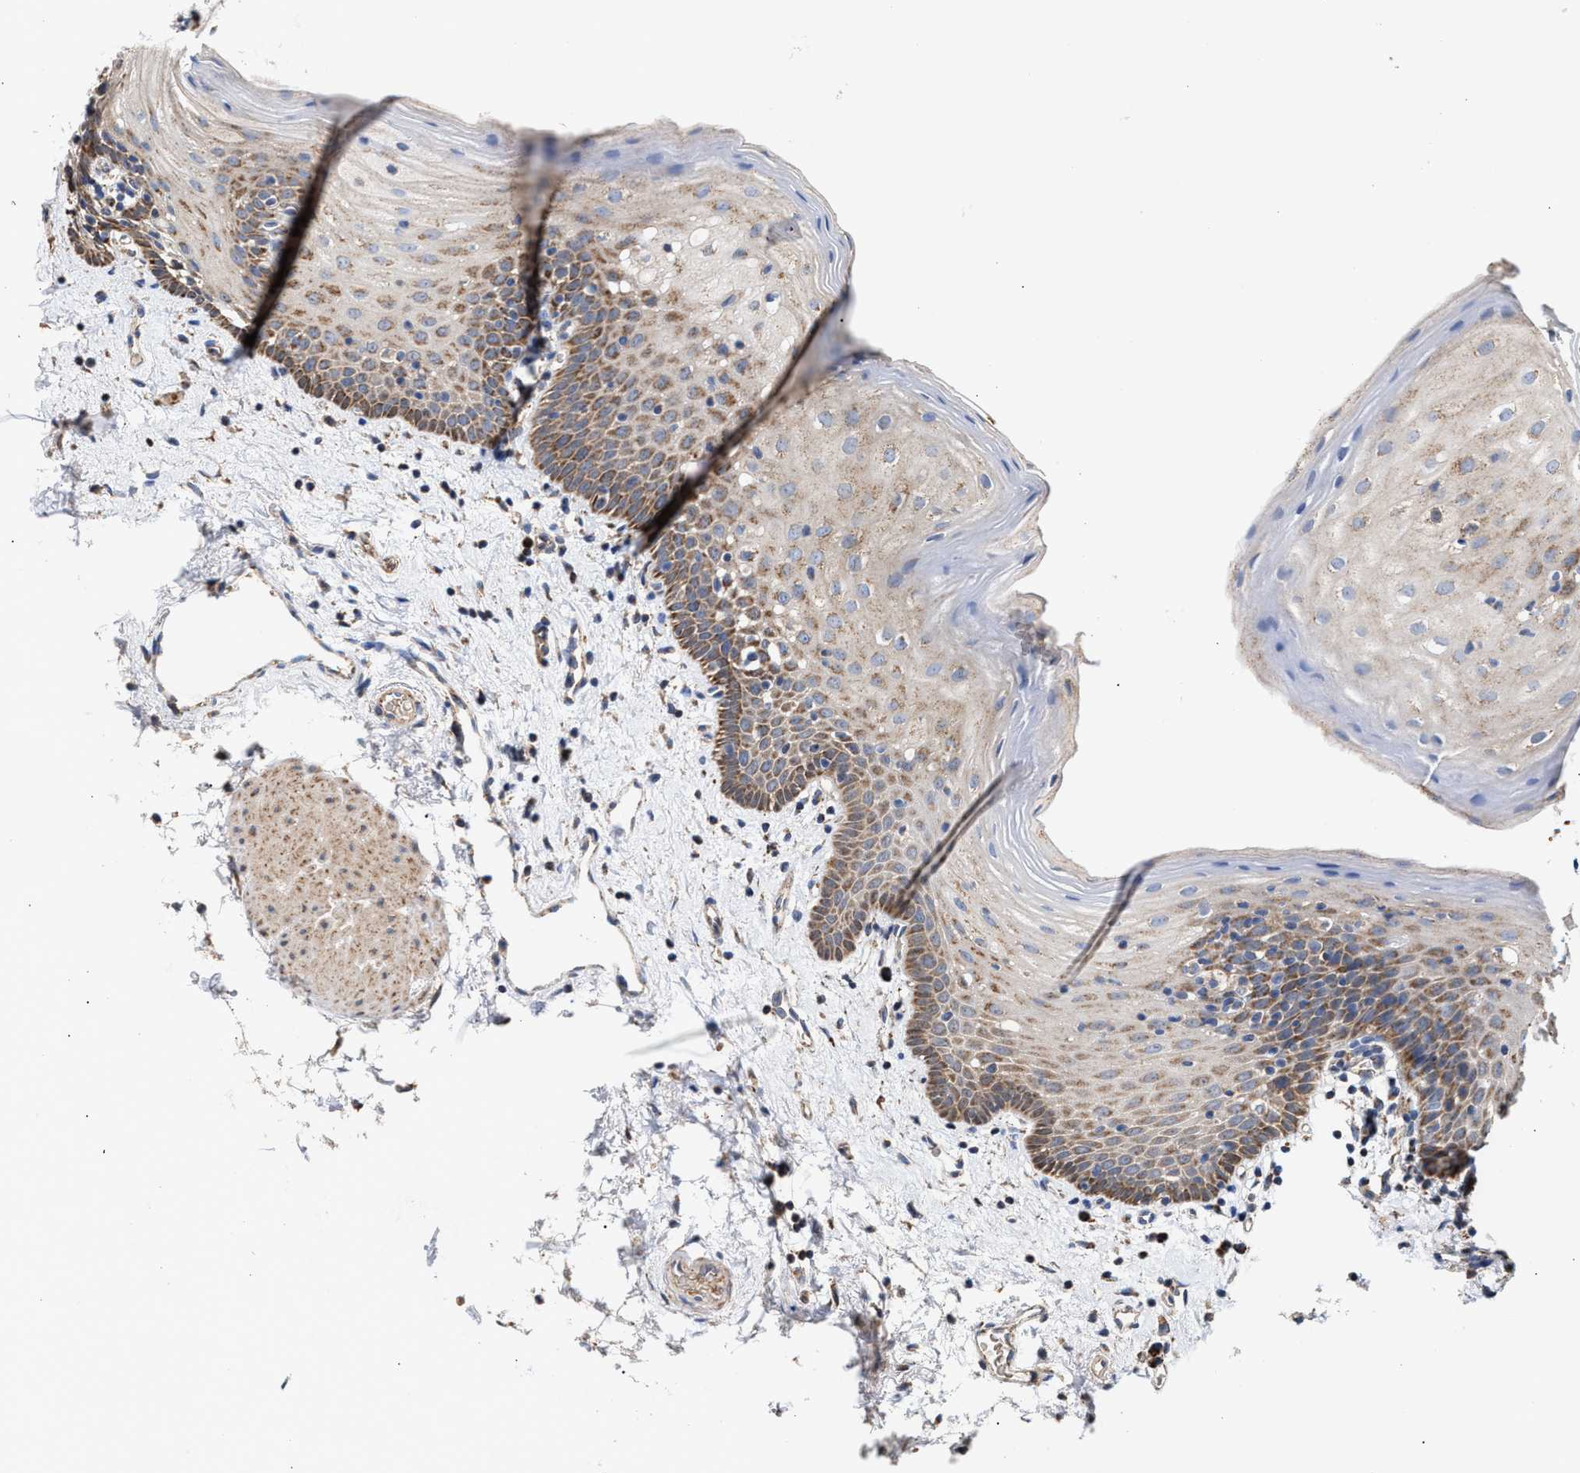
{"staining": {"intensity": "moderate", "quantity": ">75%", "location": "cytoplasmic/membranous"}, "tissue": "oral mucosa", "cell_type": "Squamous epithelial cells", "image_type": "normal", "snomed": [{"axis": "morphology", "description": "Normal tissue, NOS"}, {"axis": "topography", "description": "Oral tissue"}], "caption": "Squamous epithelial cells reveal medium levels of moderate cytoplasmic/membranous positivity in approximately >75% of cells in benign human oral mucosa.", "gene": "MECR", "patient": {"sex": "male", "age": 66}}